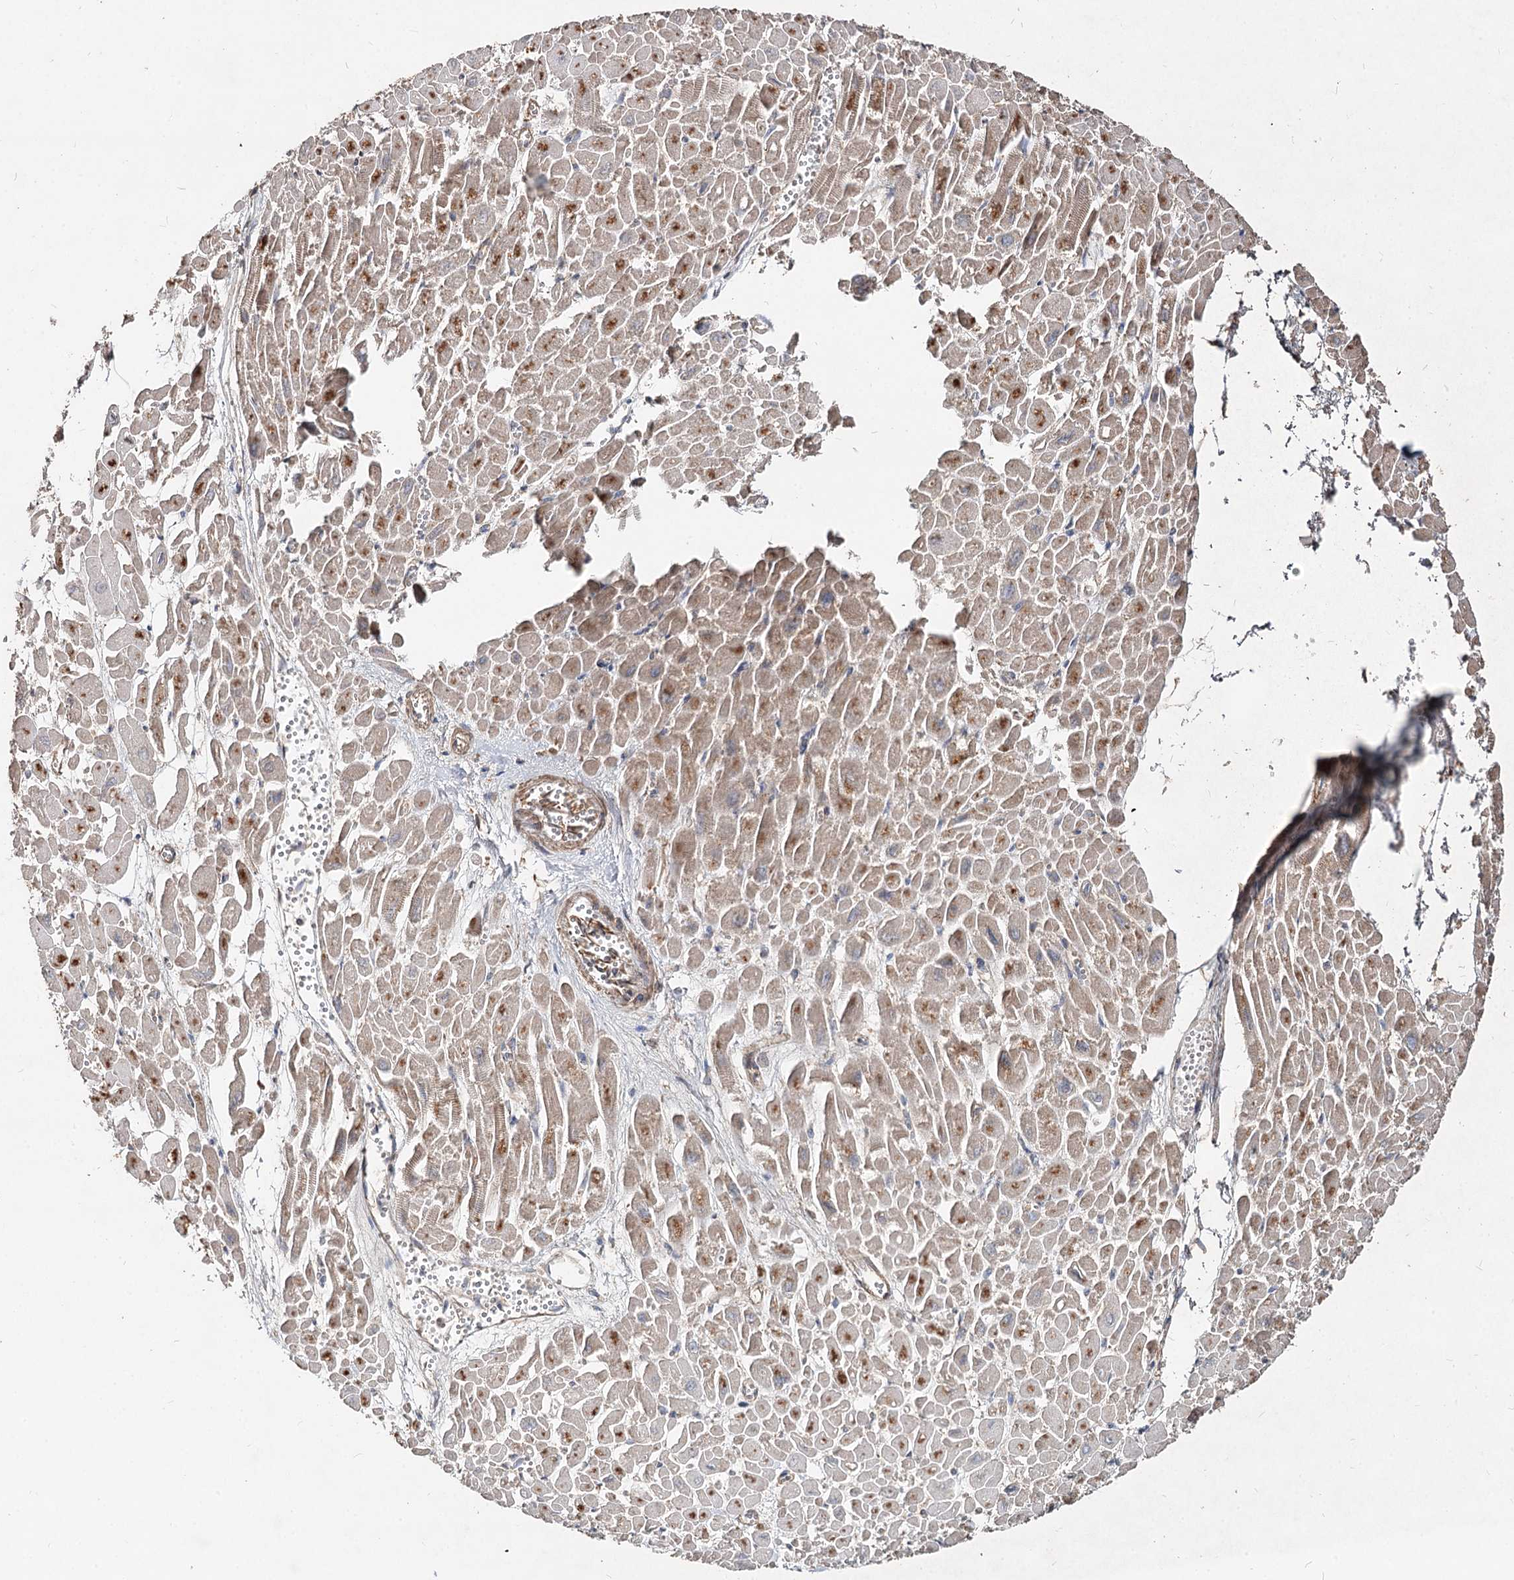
{"staining": {"intensity": "weak", "quantity": "25%-75%", "location": "cytoplasmic/membranous"}, "tissue": "heart muscle", "cell_type": "Cardiomyocytes", "image_type": "normal", "snomed": [{"axis": "morphology", "description": "Normal tissue, NOS"}, {"axis": "topography", "description": "Heart"}], "caption": "Cardiomyocytes exhibit low levels of weak cytoplasmic/membranous positivity in approximately 25%-75% of cells in benign heart muscle. Immunohistochemistry stains the protein of interest in brown and the nuclei are stained blue.", "gene": "SPART", "patient": {"sex": "male", "age": 54}}